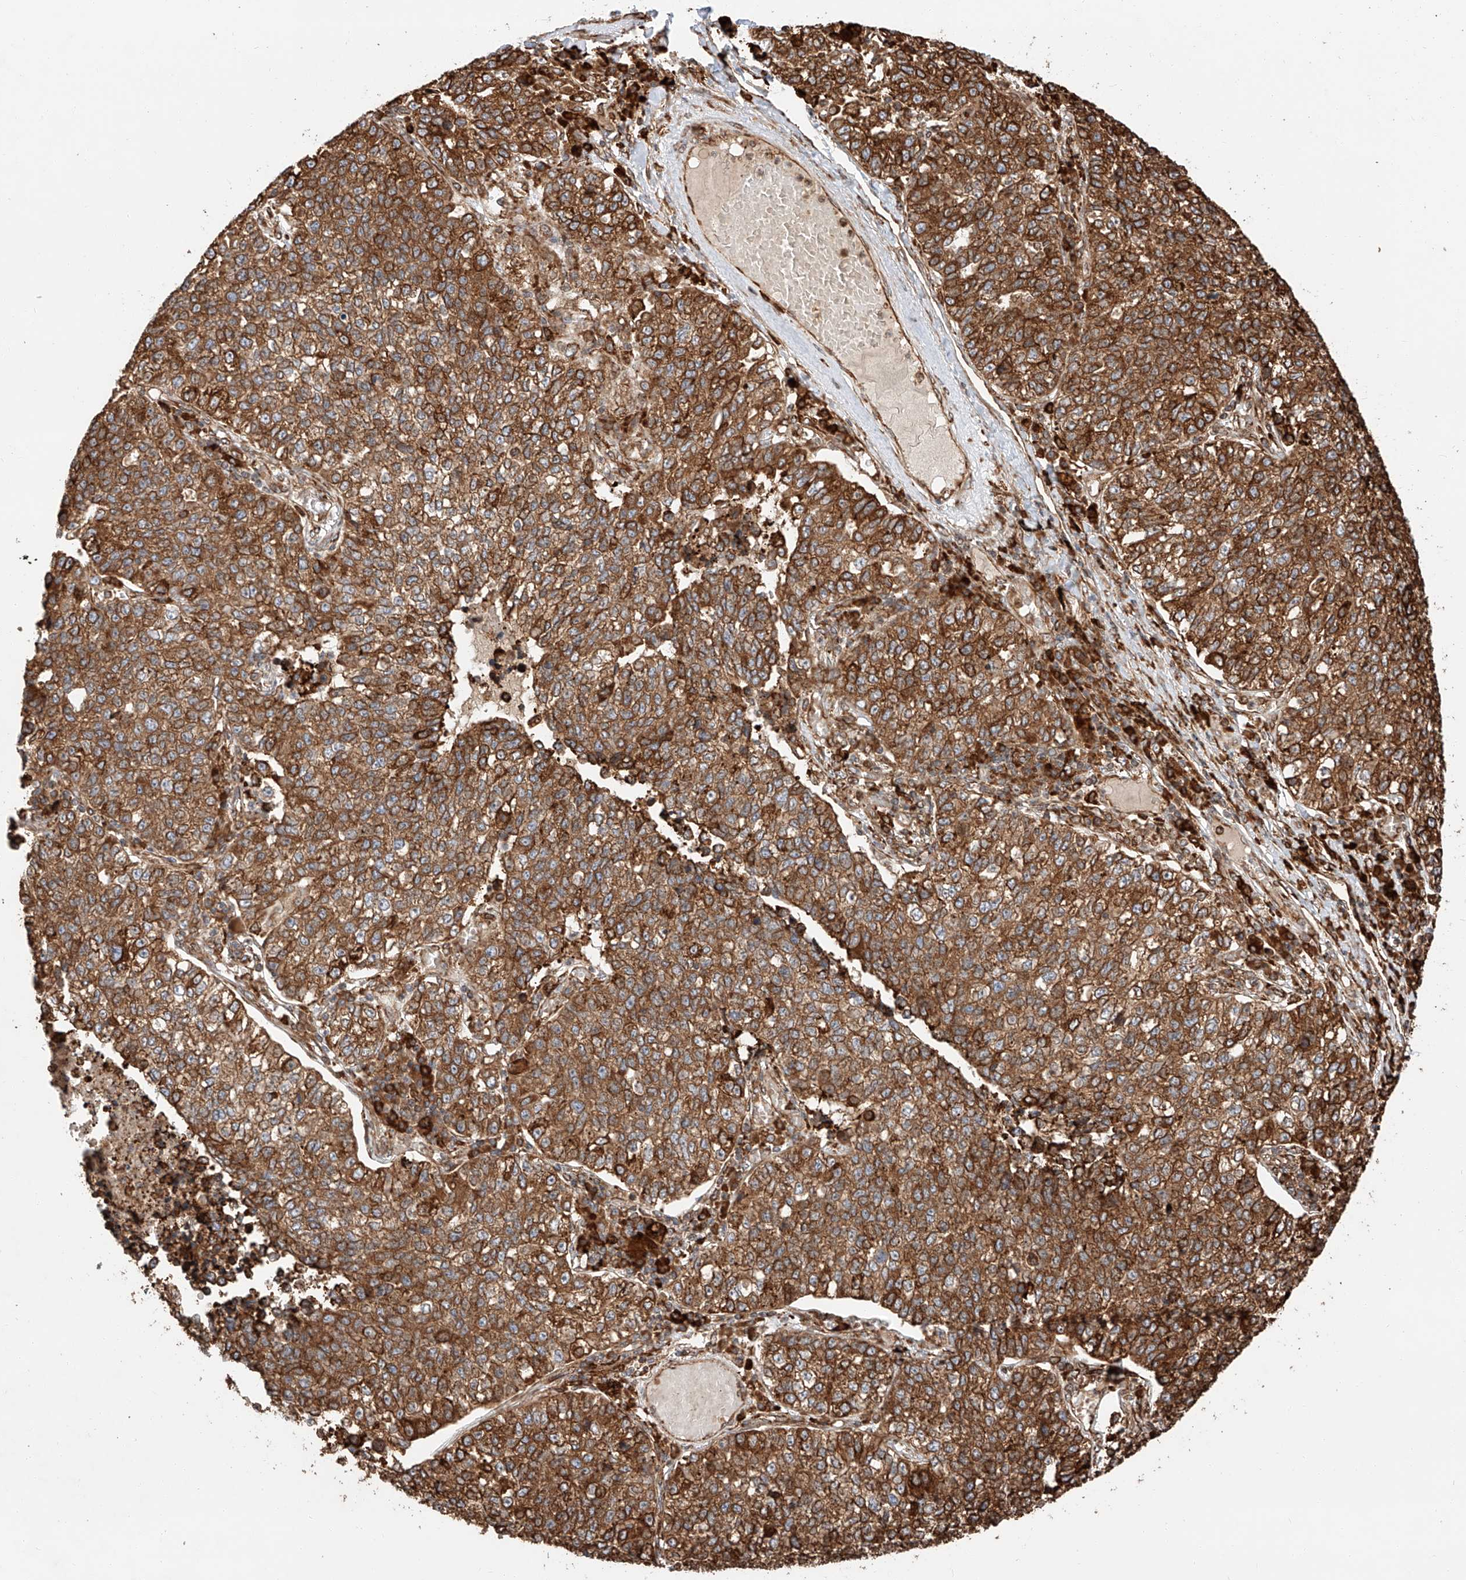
{"staining": {"intensity": "strong", "quantity": ">75%", "location": "cytoplasmic/membranous"}, "tissue": "lung cancer", "cell_type": "Tumor cells", "image_type": "cancer", "snomed": [{"axis": "morphology", "description": "Adenocarcinoma, NOS"}, {"axis": "topography", "description": "Lung"}], "caption": "This is an image of immunohistochemistry (IHC) staining of lung cancer, which shows strong staining in the cytoplasmic/membranous of tumor cells.", "gene": "ZNF84", "patient": {"sex": "male", "age": 49}}